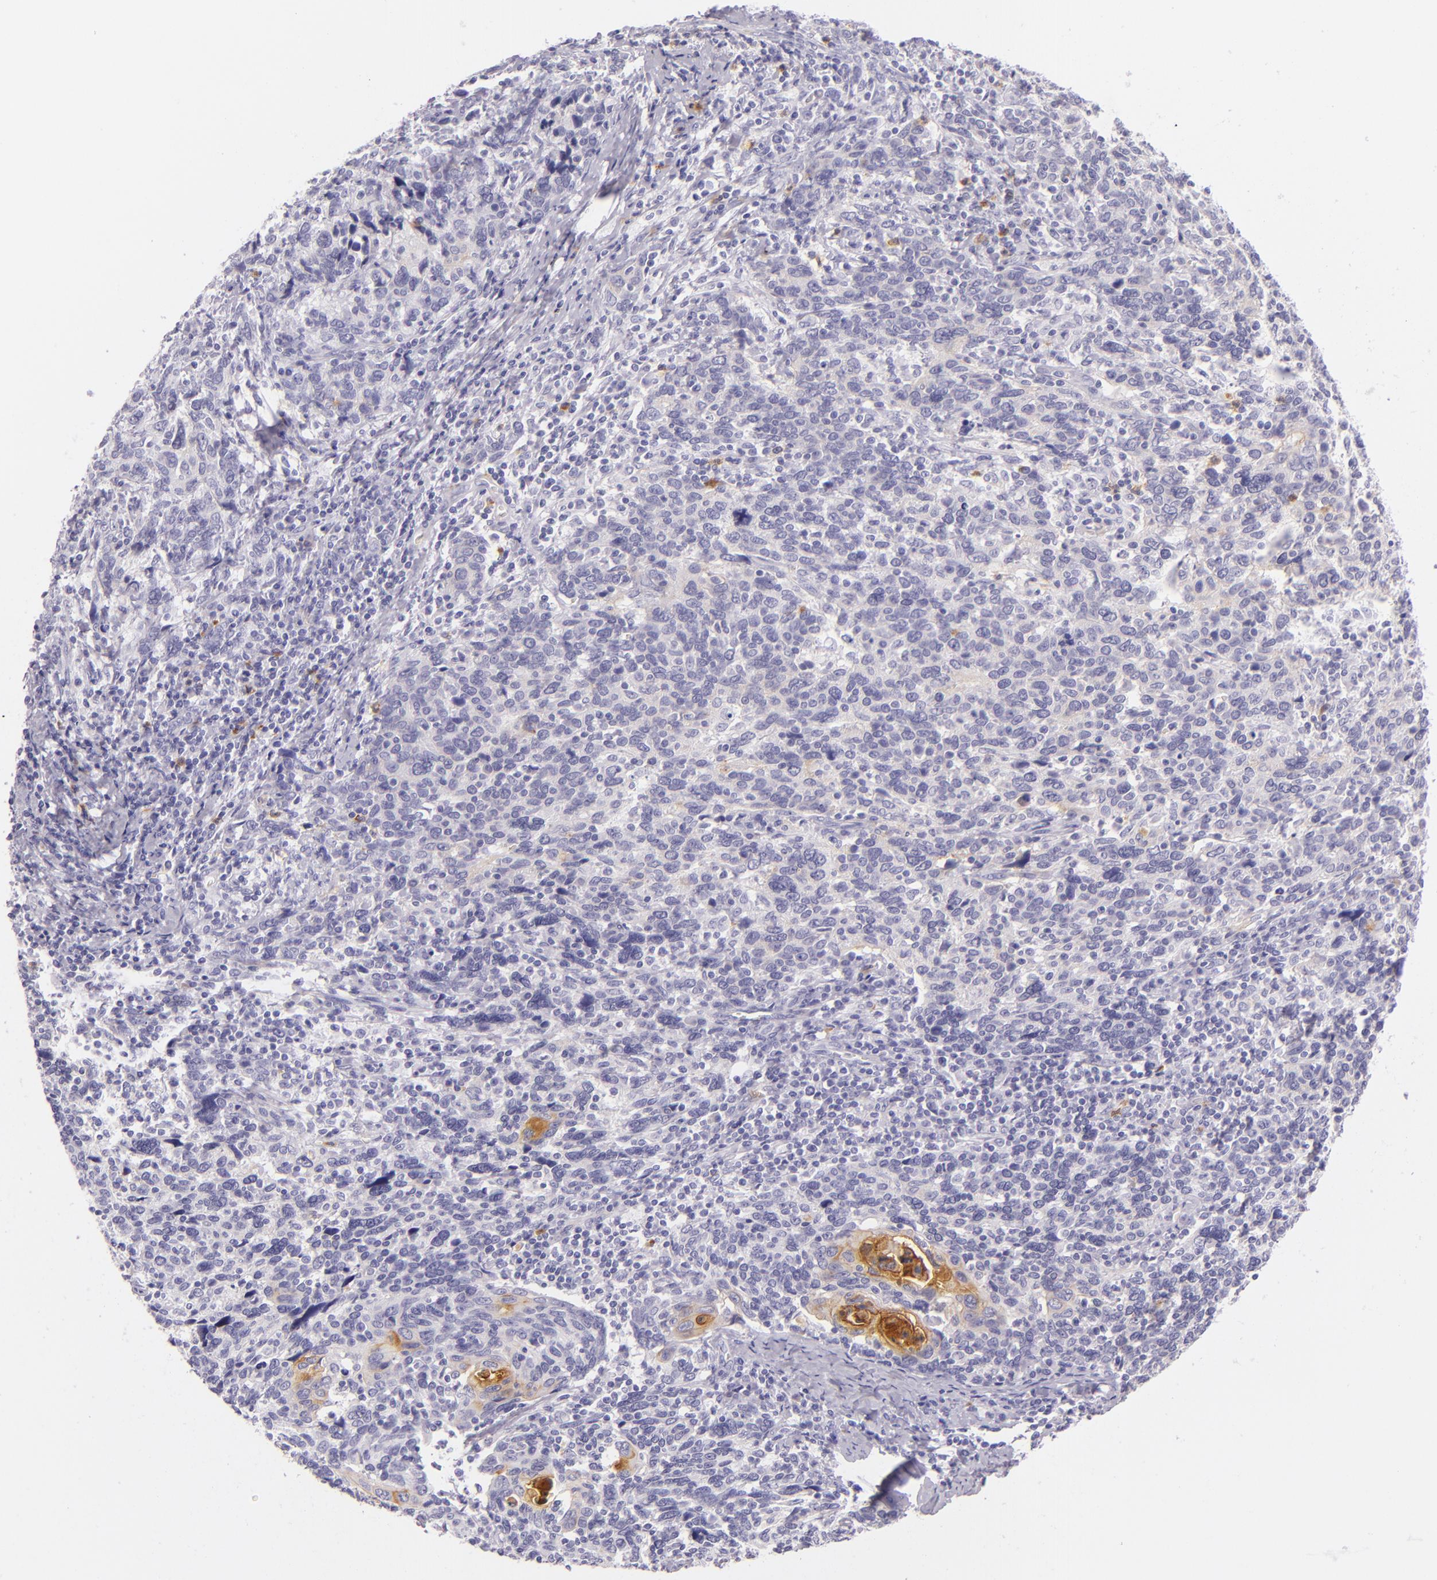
{"staining": {"intensity": "negative", "quantity": "none", "location": "none"}, "tissue": "cervical cancer", "cell_type": "Tumor cells", "image_type": "cancer", "snomed": [{"axis": "morphology", "description": "Squamous cell carcinoma, NOS"}, {"axis": "topography", "description": "Cervix"}], "caption": "Immunohistochemistry micrograph of neoplastic tissue: squamous cell carcinoma (cervical) stained with DAB shows no significant protein staining in tumor cells. (Stains: DAB IHC with hematoxylin counter stain, Microscopy: brightfield microscopy at high magnification).", "gene": "CEACAM1", "patient": {"sex": "female", "age": 41}}